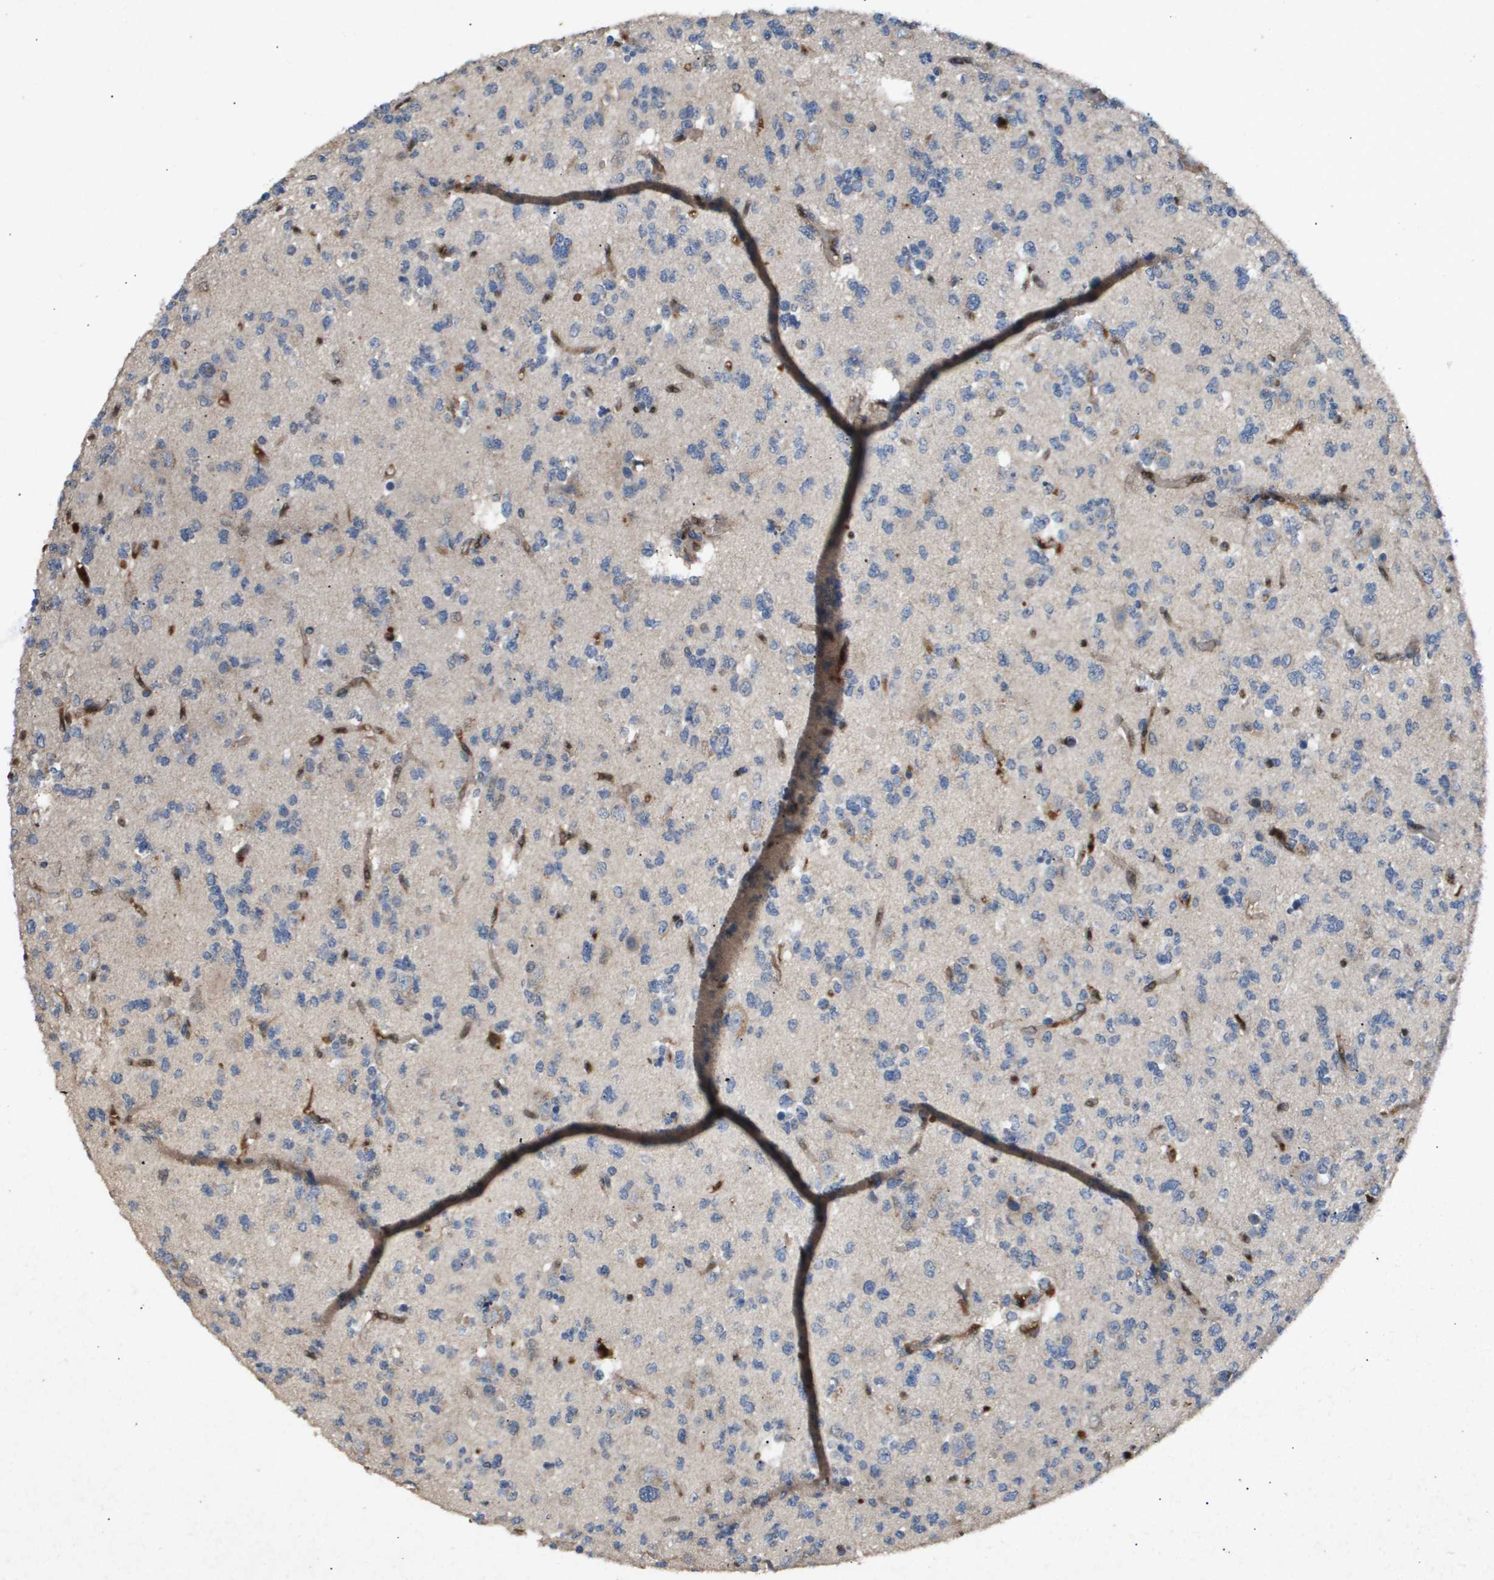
{"staining": {"intensity": "negative", "quantity": "none", "location": "none"}, "tissue": "glioma", "cell_type": "Tumor cells", "image_type": "cancer", "snomed": [{"axis": "morphology", "description": "Glioma, malignant, Low grade"}, {"axis": "topography", "description": "Brain"}], "caption": "Immunohistochemistry (IHC) photomicrograph of neoplastic tissue: low-grade glioma (malignant) stained with DAB (3,3'-diaminobenzidine) demonstrates no significant protein staining in tumor cells.", "gene": "ERG", "patient": {"sex": "male", "age": 38}}